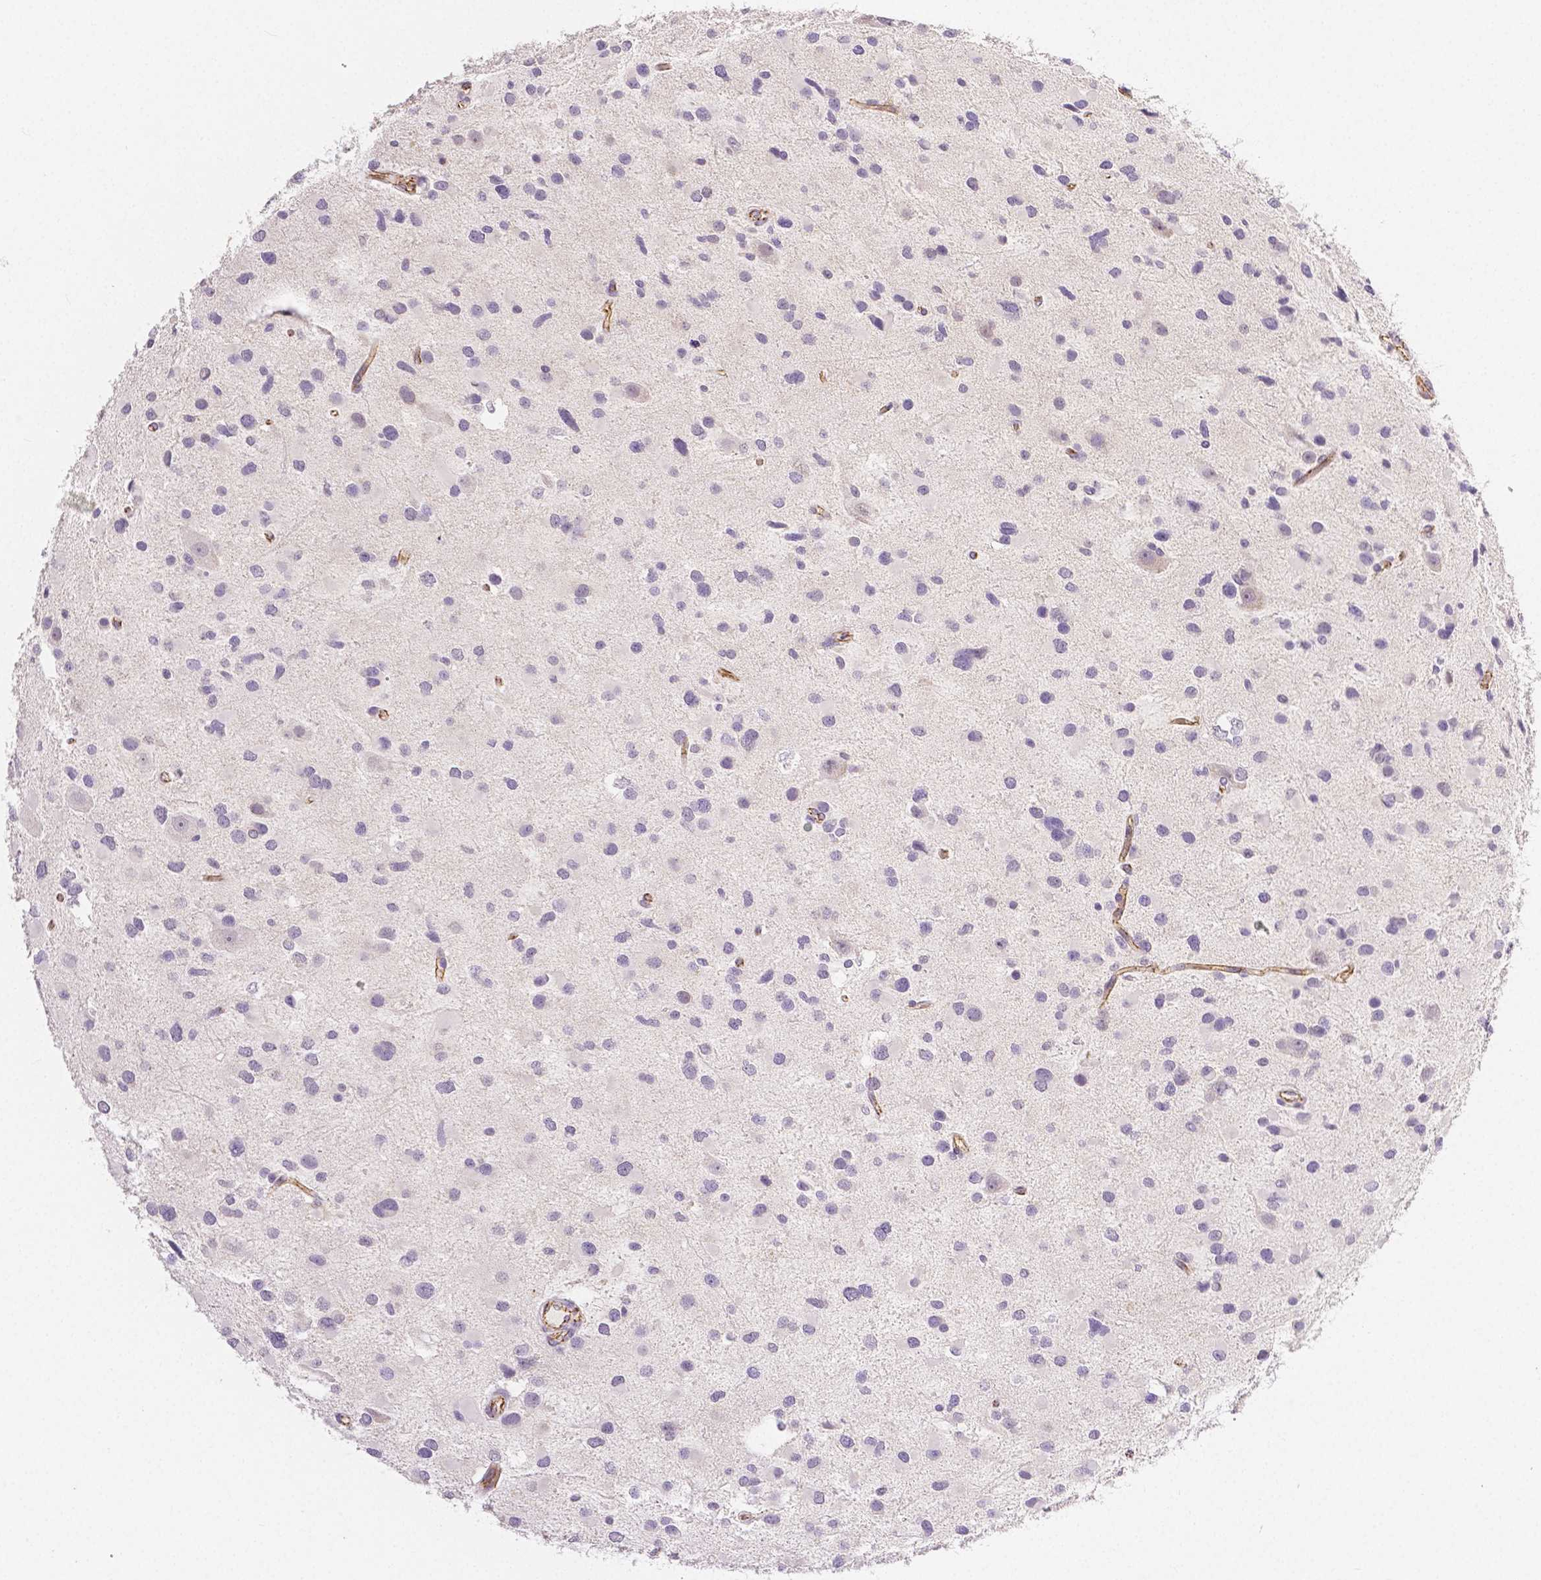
{"staining": {"intensity": "negative", "quantity": "none", "location": "none"}, "tissue": "glioma", "cell_type": "Tumor cells", "image_type": "cancer", "snomed": [{"axis": "morphology", "description": "Glioma, malignant, Low grade"}, {"axis": "topography", "description": "Brain"}], "caption": "IHC photomicrograph of neoplastic tissue: human malignant low-grade glioma stained with DAB displays no significant protein staining in tumor cells. (DAB (3,3'-diaminobenzidine) immunohistochemistry (IHC) with hematoxylin counter stain).", "gene": "OCLN", "patient": {"sex": "female", "age": 32}}